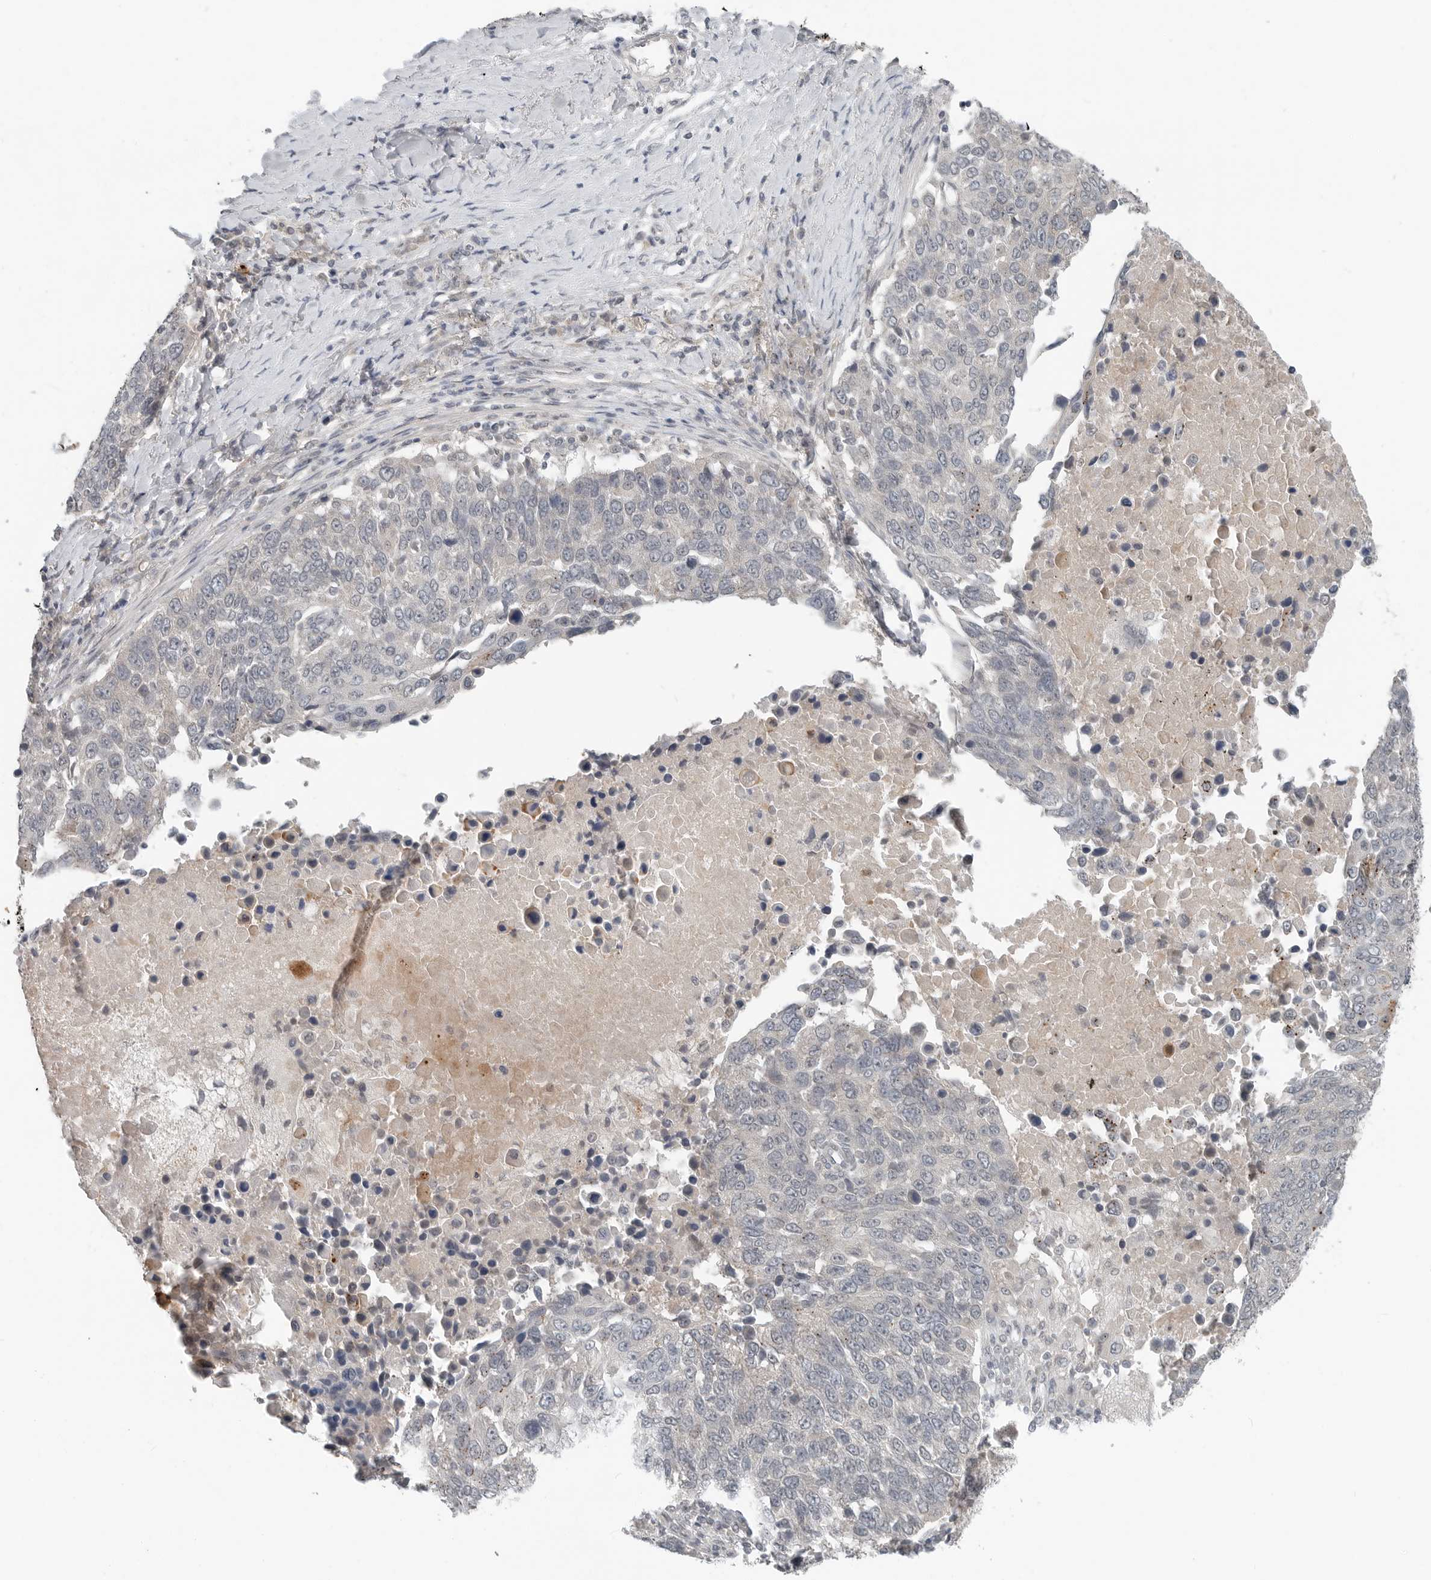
{"staining": {"intensity": "negative", "quantity": "none", "location": "none"}, "tissue": "lung cancer", "cell_type": "Tumor cells", "image_type": "cancer", "snomed": [{"axis": "morphology", "description": "Squamous cell carcinoma, NOS"}, {"axis": "topography", "description": "Lung"}], "caption": "This image is of squamous cell carcinoma (lung) stained with immunohistochemistry to label a protein in brown with the nuclei are counter-stained blue. There is no positivity in tumor cells. (DAB (3,3'-diaminobenzidine) IHC visualized using brightfield microscopy, high magnification).", "gene": "FCRLB", "patient": {"sex": "male", "age": 66}}